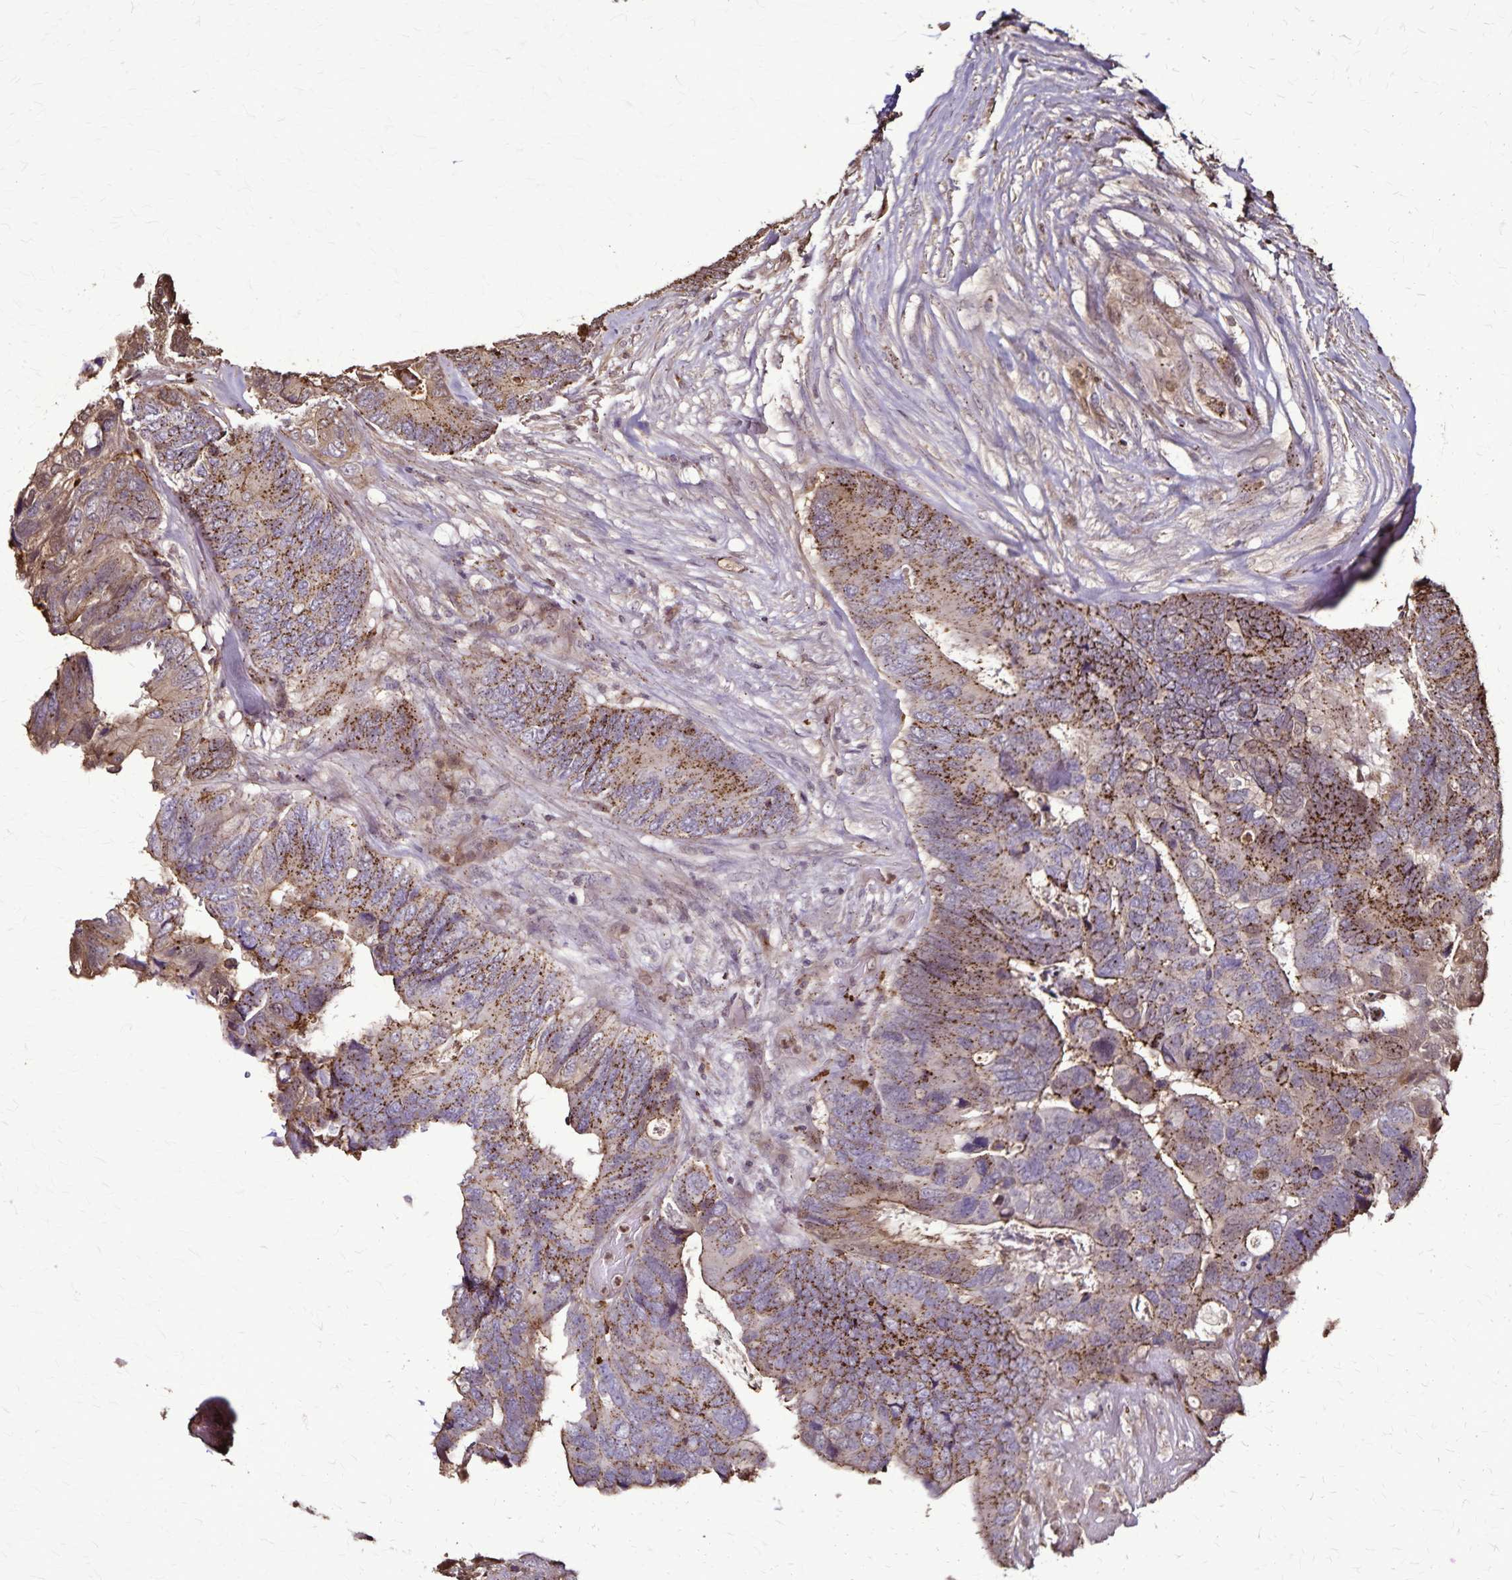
{"staining": {"intensity": "strong", "quantity": "25%-75%", "location": "cytoplasmic/membranous"}, "tissue": "breast cancer", "cell_type": "Tumor cells", "image_type": "cancer", "snomed": [{"axis": "morphology", "description": "Lobular carcinoma"}, {"axis": "topography", "description": "Breast"}], "caption": "High-power microscopy captured an IHC image of breast cancer, revealing strong cytoplasmic/membranous positivity in approximately 25%-75% of tumor cells.", "gene": "CHMP1B", "patient": {"sex": "female", "age": 59}}